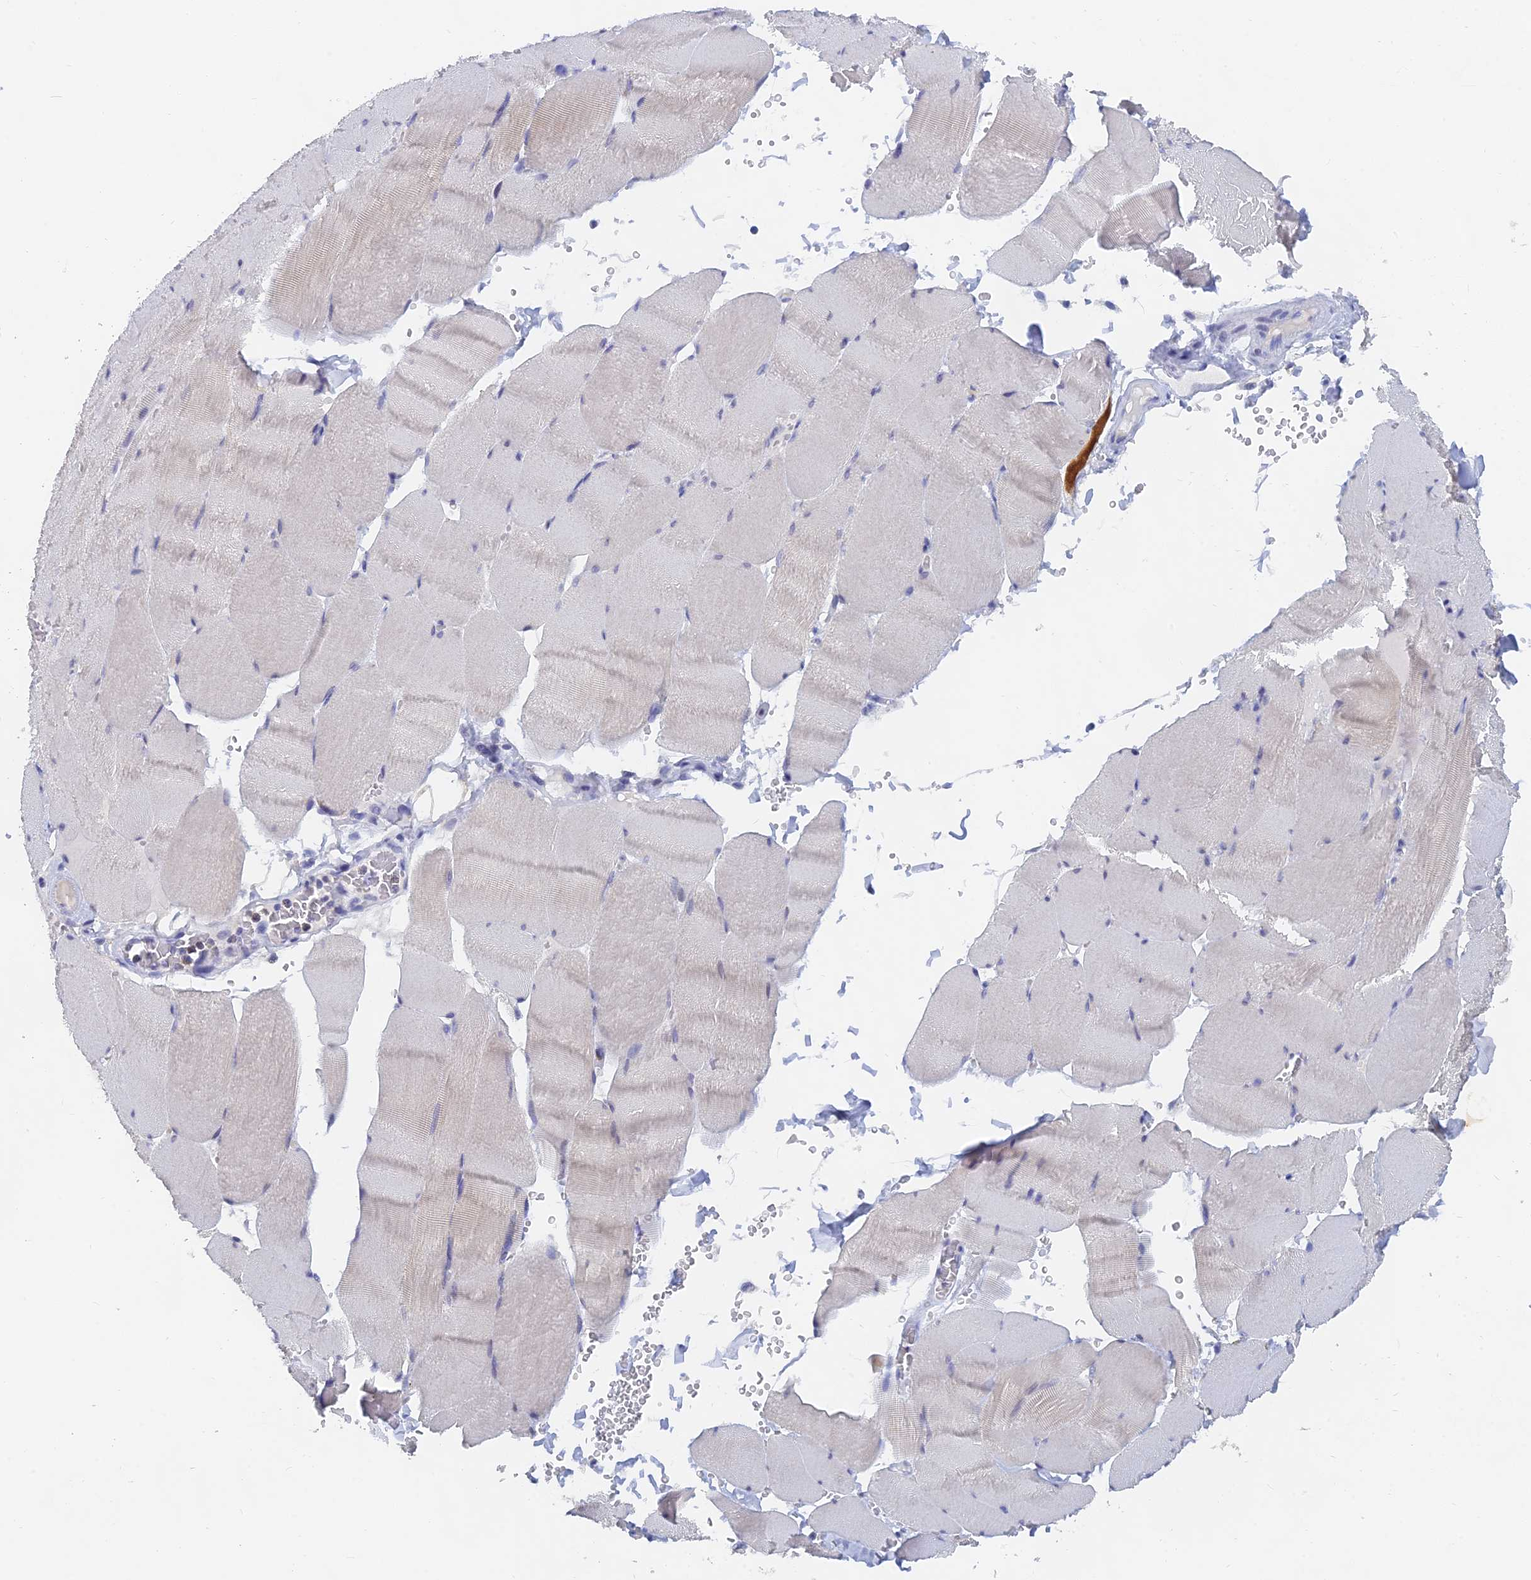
{"staining": {"intensity": "negative", "quantity": "none", "location": "none"}, "tissue": "skeletal muscle", "cell_type": "Myocytes", "image_type": "normal", "snomed": [{"axis": "morphology", "description": "Normal tissue, NOS"}, {"axis": "topography", "description": "Skeletal muscle"}, {"axis": "topography", "description": "Head-Neck"}], "caption": "DAB (3,3'-diaminobenzidine) immunohistochemical staining of benign skeletal muscle exhibits no significant expression in myocytes.", "gene": "LRIF1", "patient": {"sex": "male", "age": 66}}